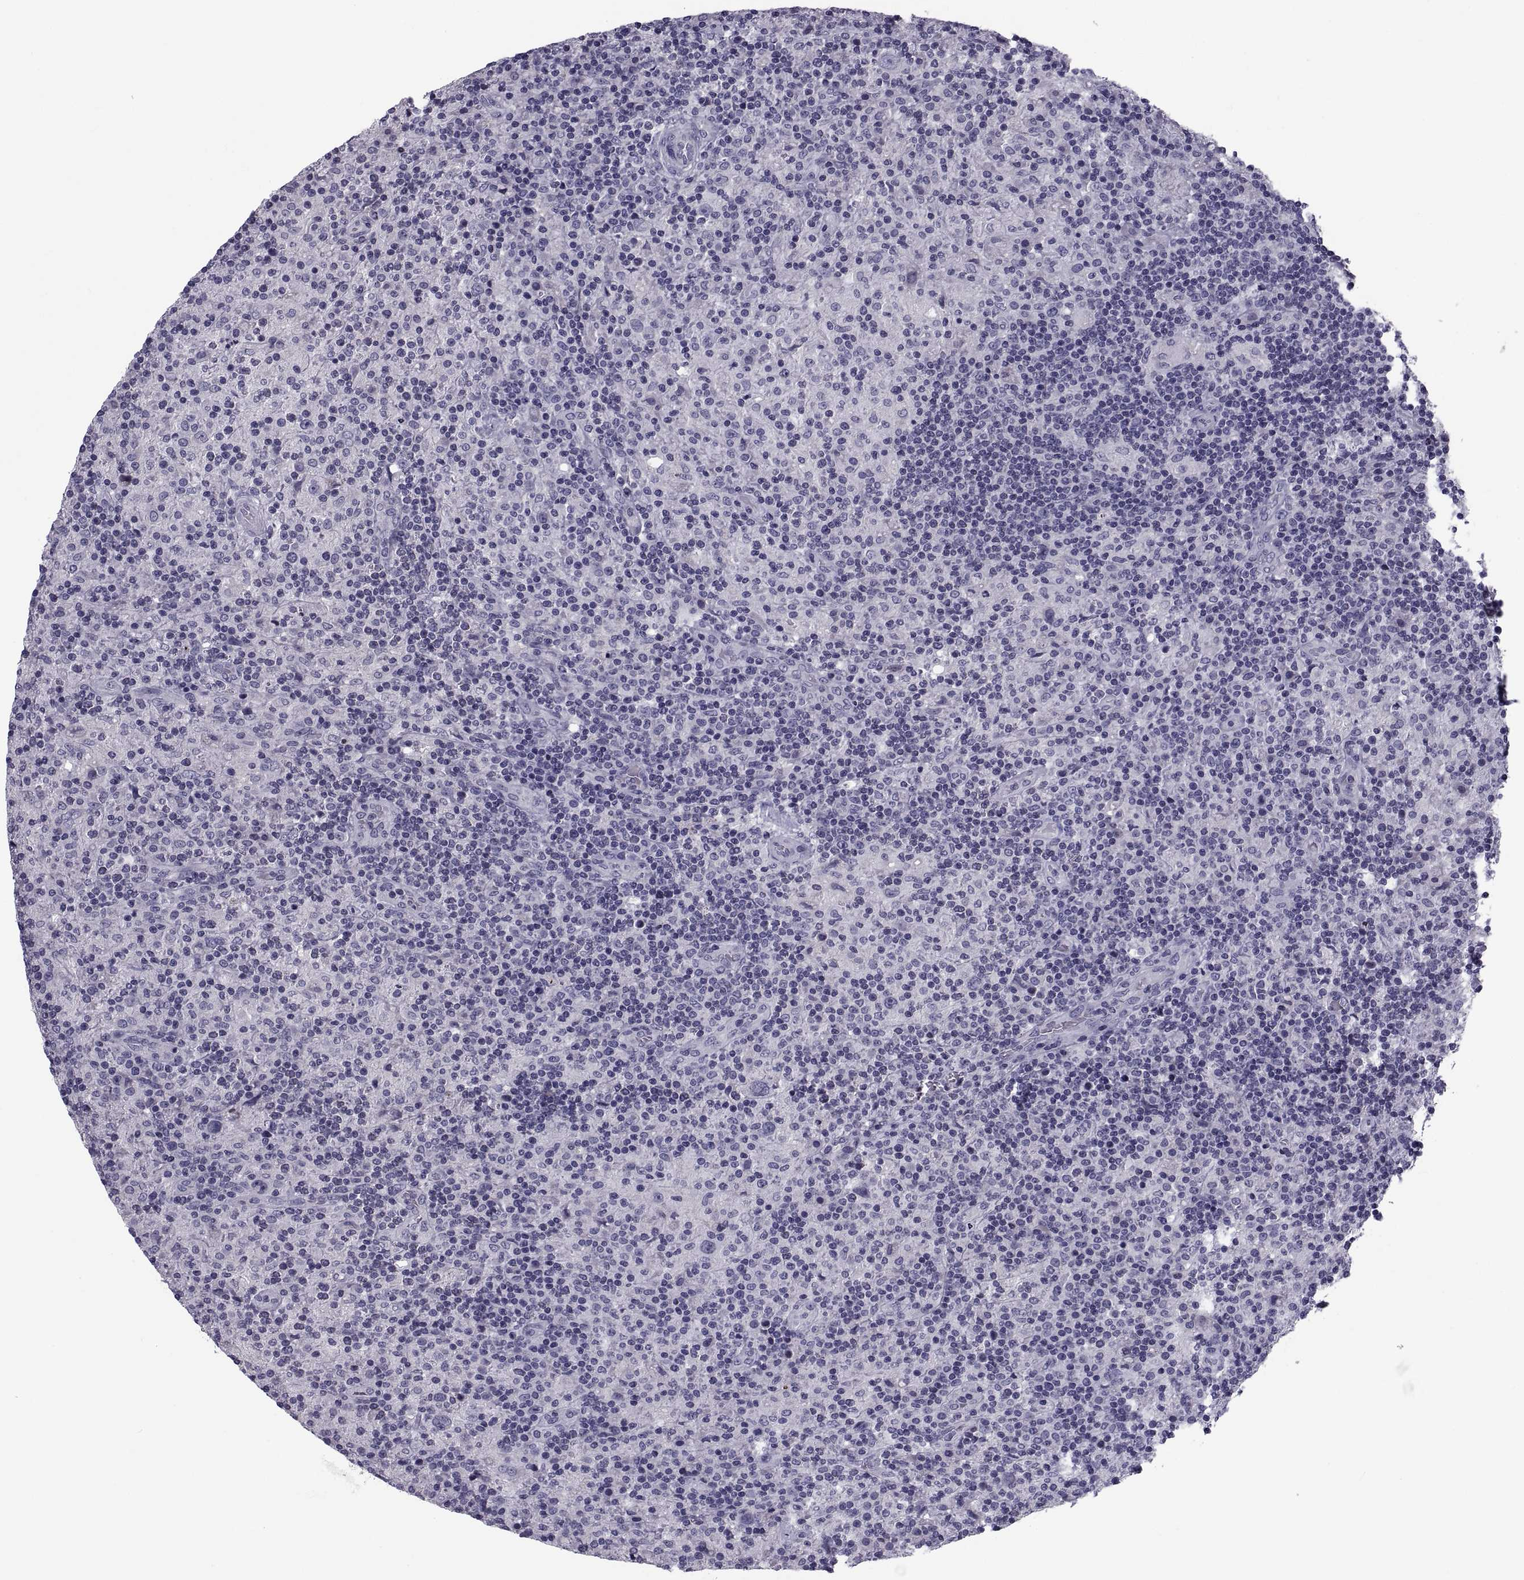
{"staining": {"intensity": "negative", "quantity": "none", "location": "none"}, "tissue": "lymphoma", "cell_type": "Tumor cells", "image_type": "cancer", "snomed": [{"axis": "morphology", "description": "Hodgkin's disease, NOS"}, {"axis": "topography", "description": "Lymph node"}], "caption": "Human Hodgkin's disease stained for a protein using IHC displays no staining in tumor cells.", "gene": "PDZRN4", "patient": {"sex": "male", "age": 70}}